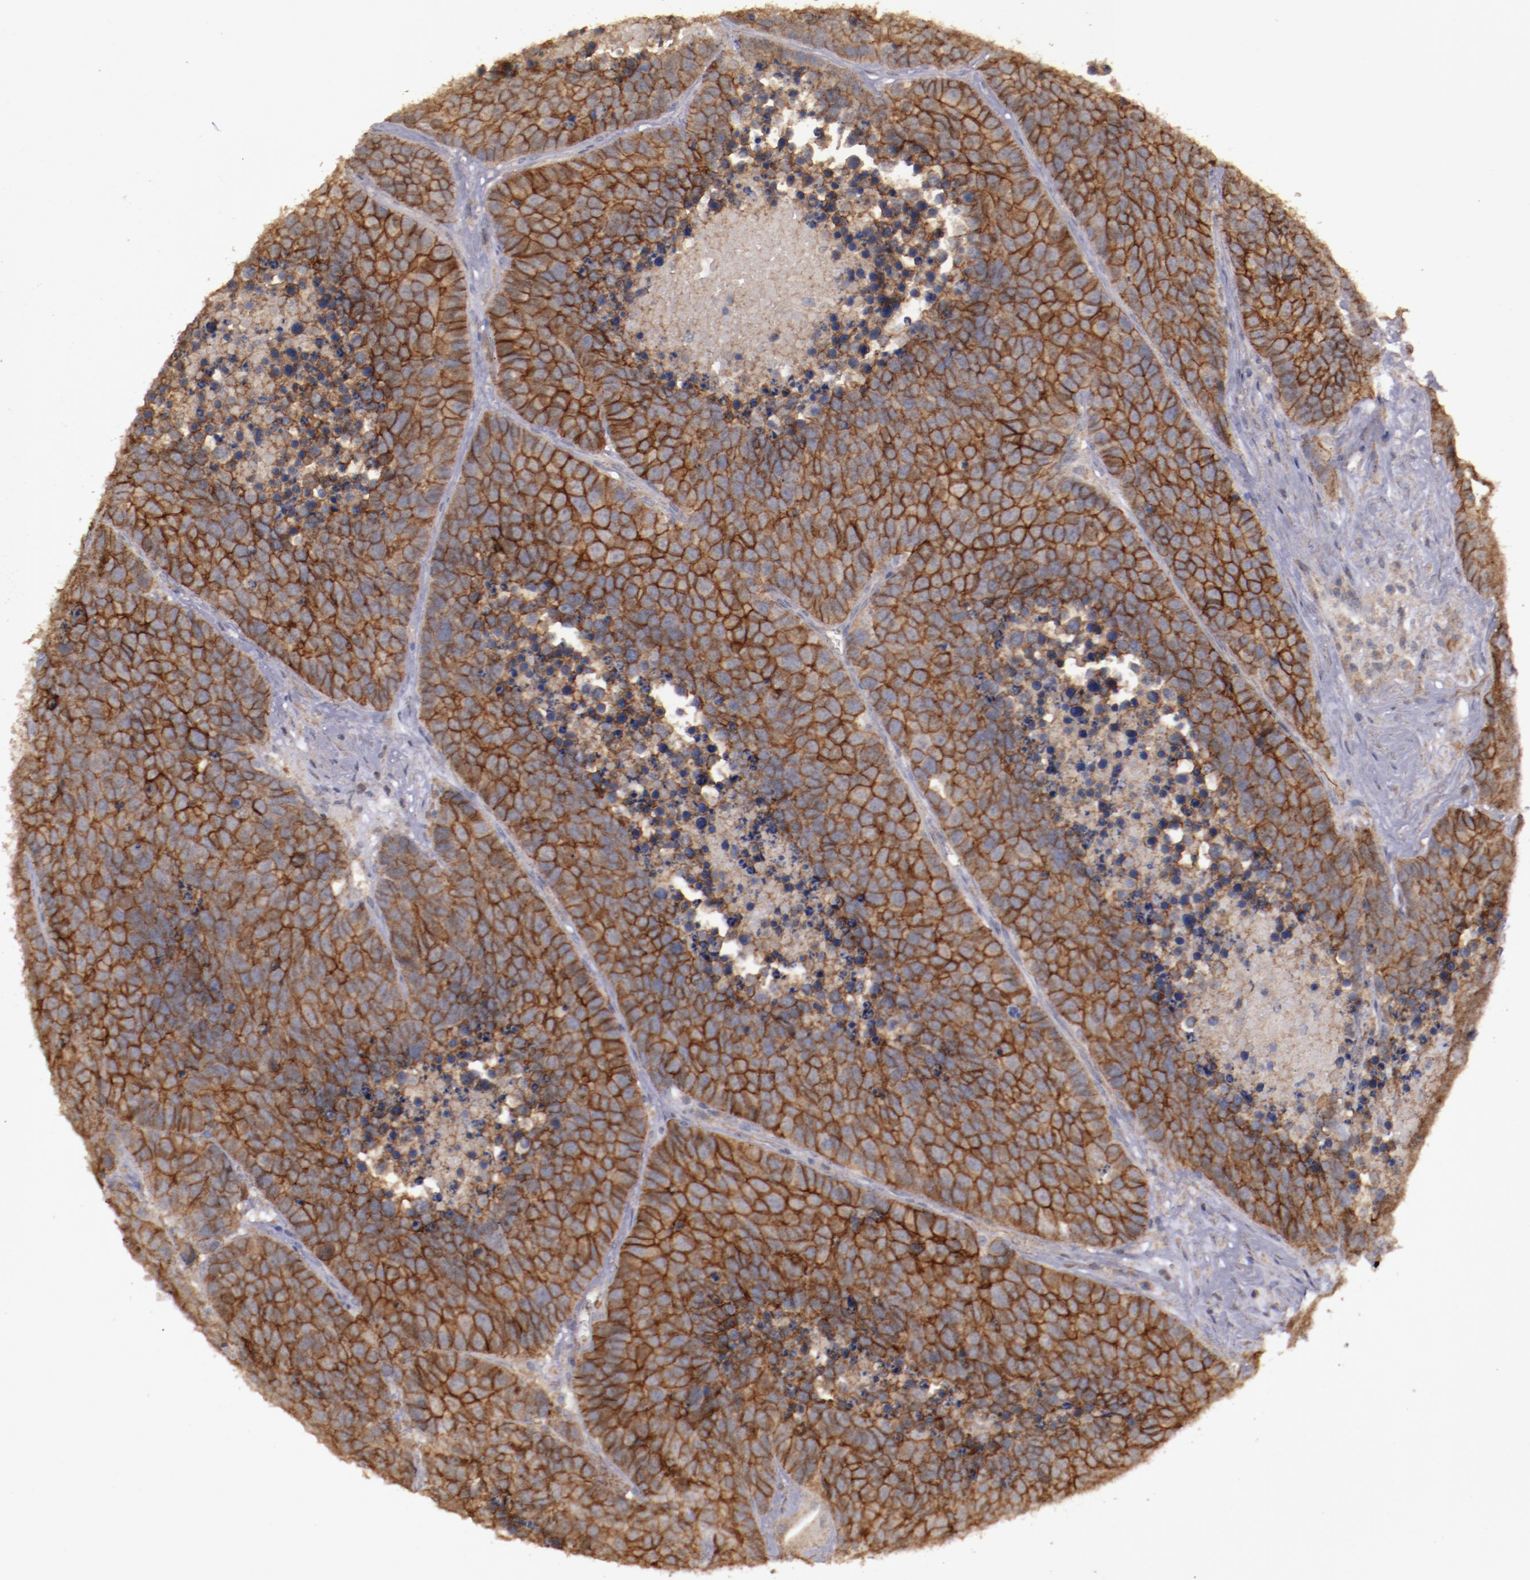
{"staining": {"intensity": "strong", "quantity": ">75%", "location": "cytoplasmic/membranous"}, "tissue": "carcinoid", "cell_type": "Tumor cells", "image_type": "cancer", "snomed": [{"axis": "morphology", "description": "Carcinoid, malignant, NOS"}, {"axis": "topography", "description": "Lung"}], "caption": "A histopathology image of carcinoid stained for a protein shows strong cytoplasmic/membranous brown staining in tumor cells. The staining was performed using DAB (3,3'-diaminobenzidine), with brown indicating positive protein expression. Nuclei are stained blue with hematoxylin.", "gene": "FAT1", "patient": {"sex": "male", "age": 60}}